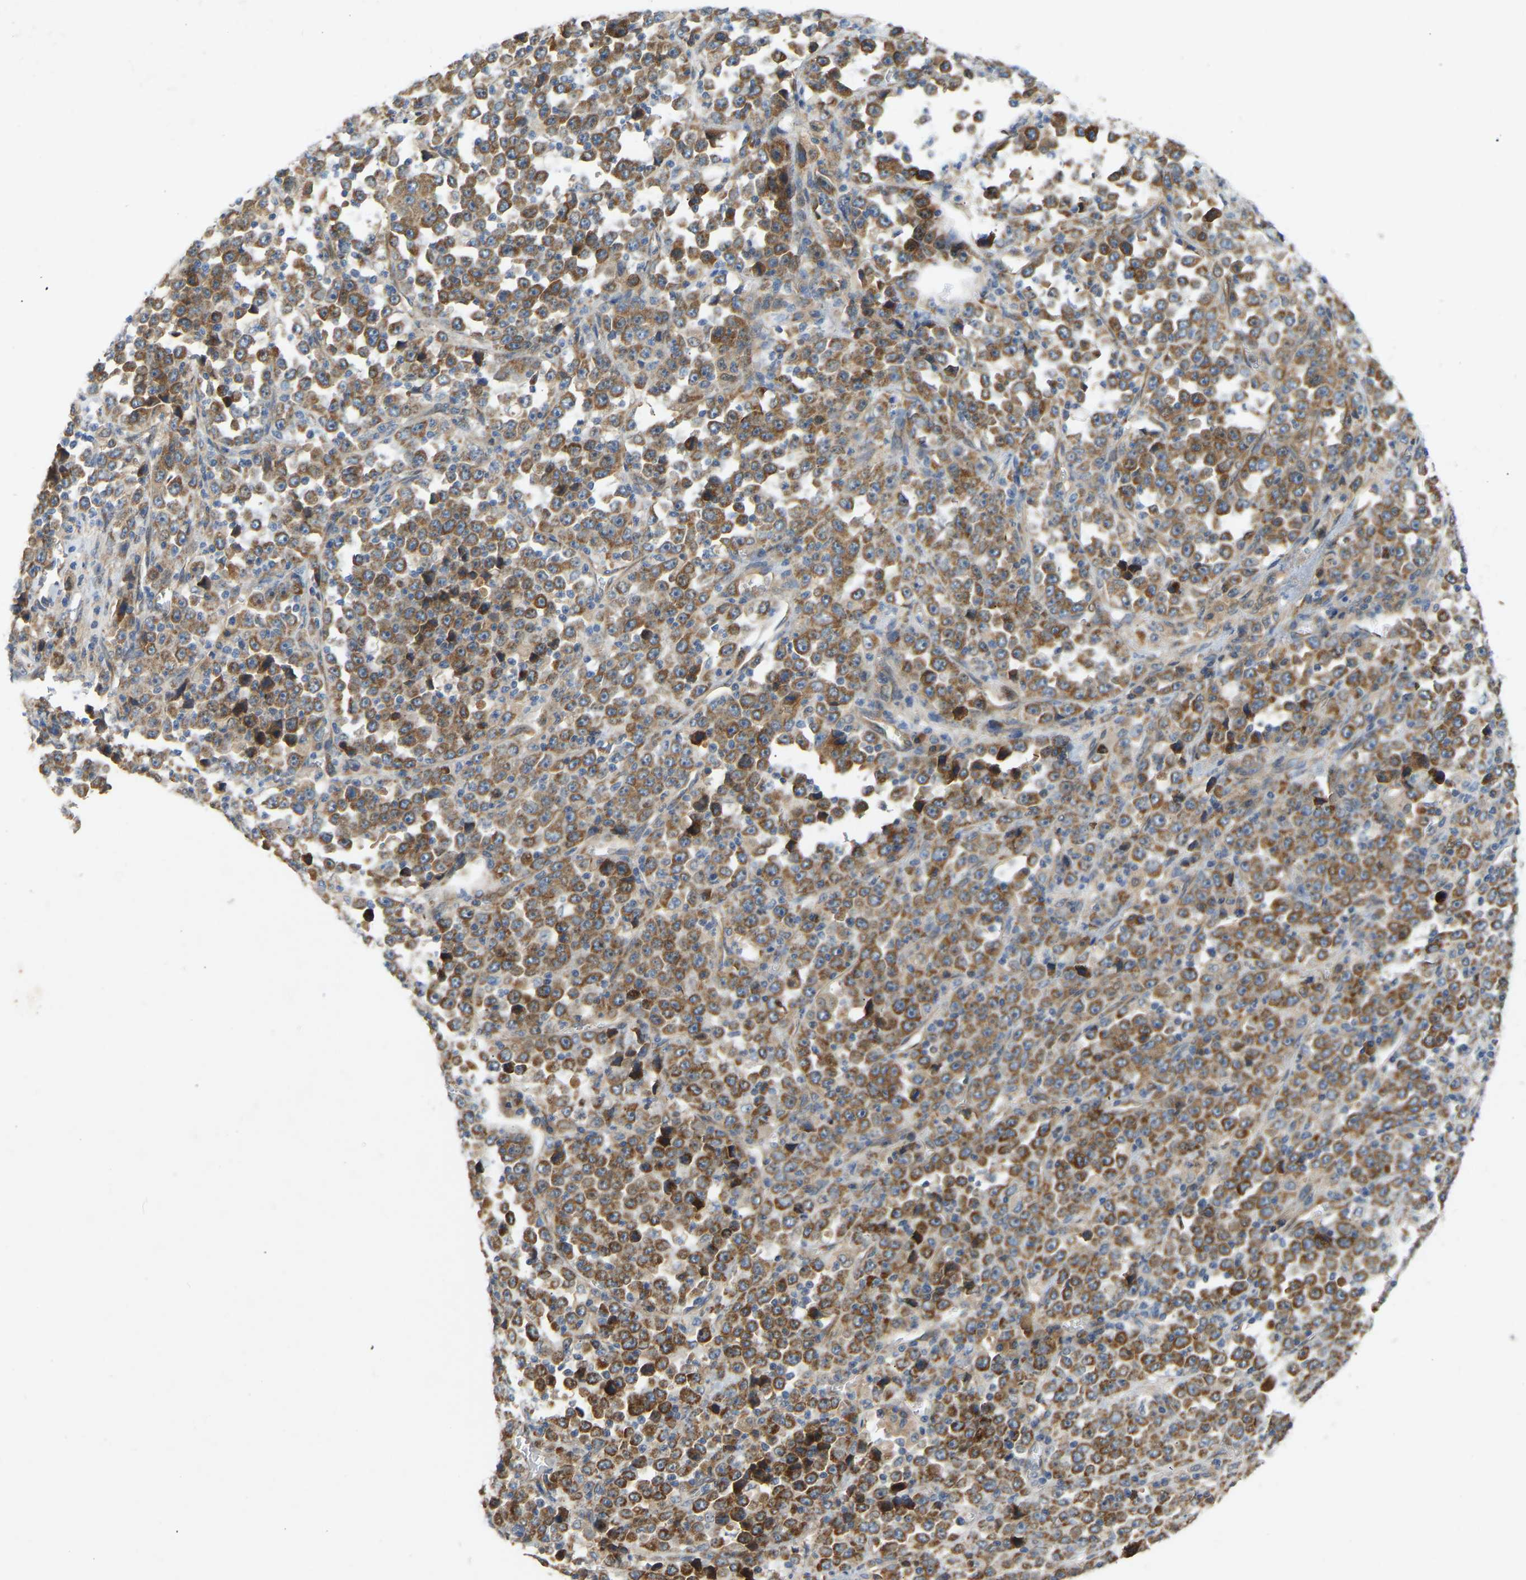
{"staining": {"intensity": "moderate", "quantity": ">75%", "location": "cytoplasmic/membranous"}, "tissue": "stomach cancer", "cell_type": "Tumor cells", "image_type": "cancer", "snomed": [{"axis": "morphology", "description": "Normal tissue, NOS"}, {"axis": "morphology", "description": "Adenocarcinoma, NOS"}, {"axis": "topography", "description": "Stomach, upper"}, {"axis": "topography", "description": "Stomach"}], "caption": "This histopathology image demonstrates adenocarcinoma (stomach) stained with IHC to label a protein in brown. The cytoplasmic/membranous of tumor cells show moderate positivity for the protein. Nuclei are counter-stained blue.", "gene": "PTCD1", "patient": {"sex": "male", "age": 59}}